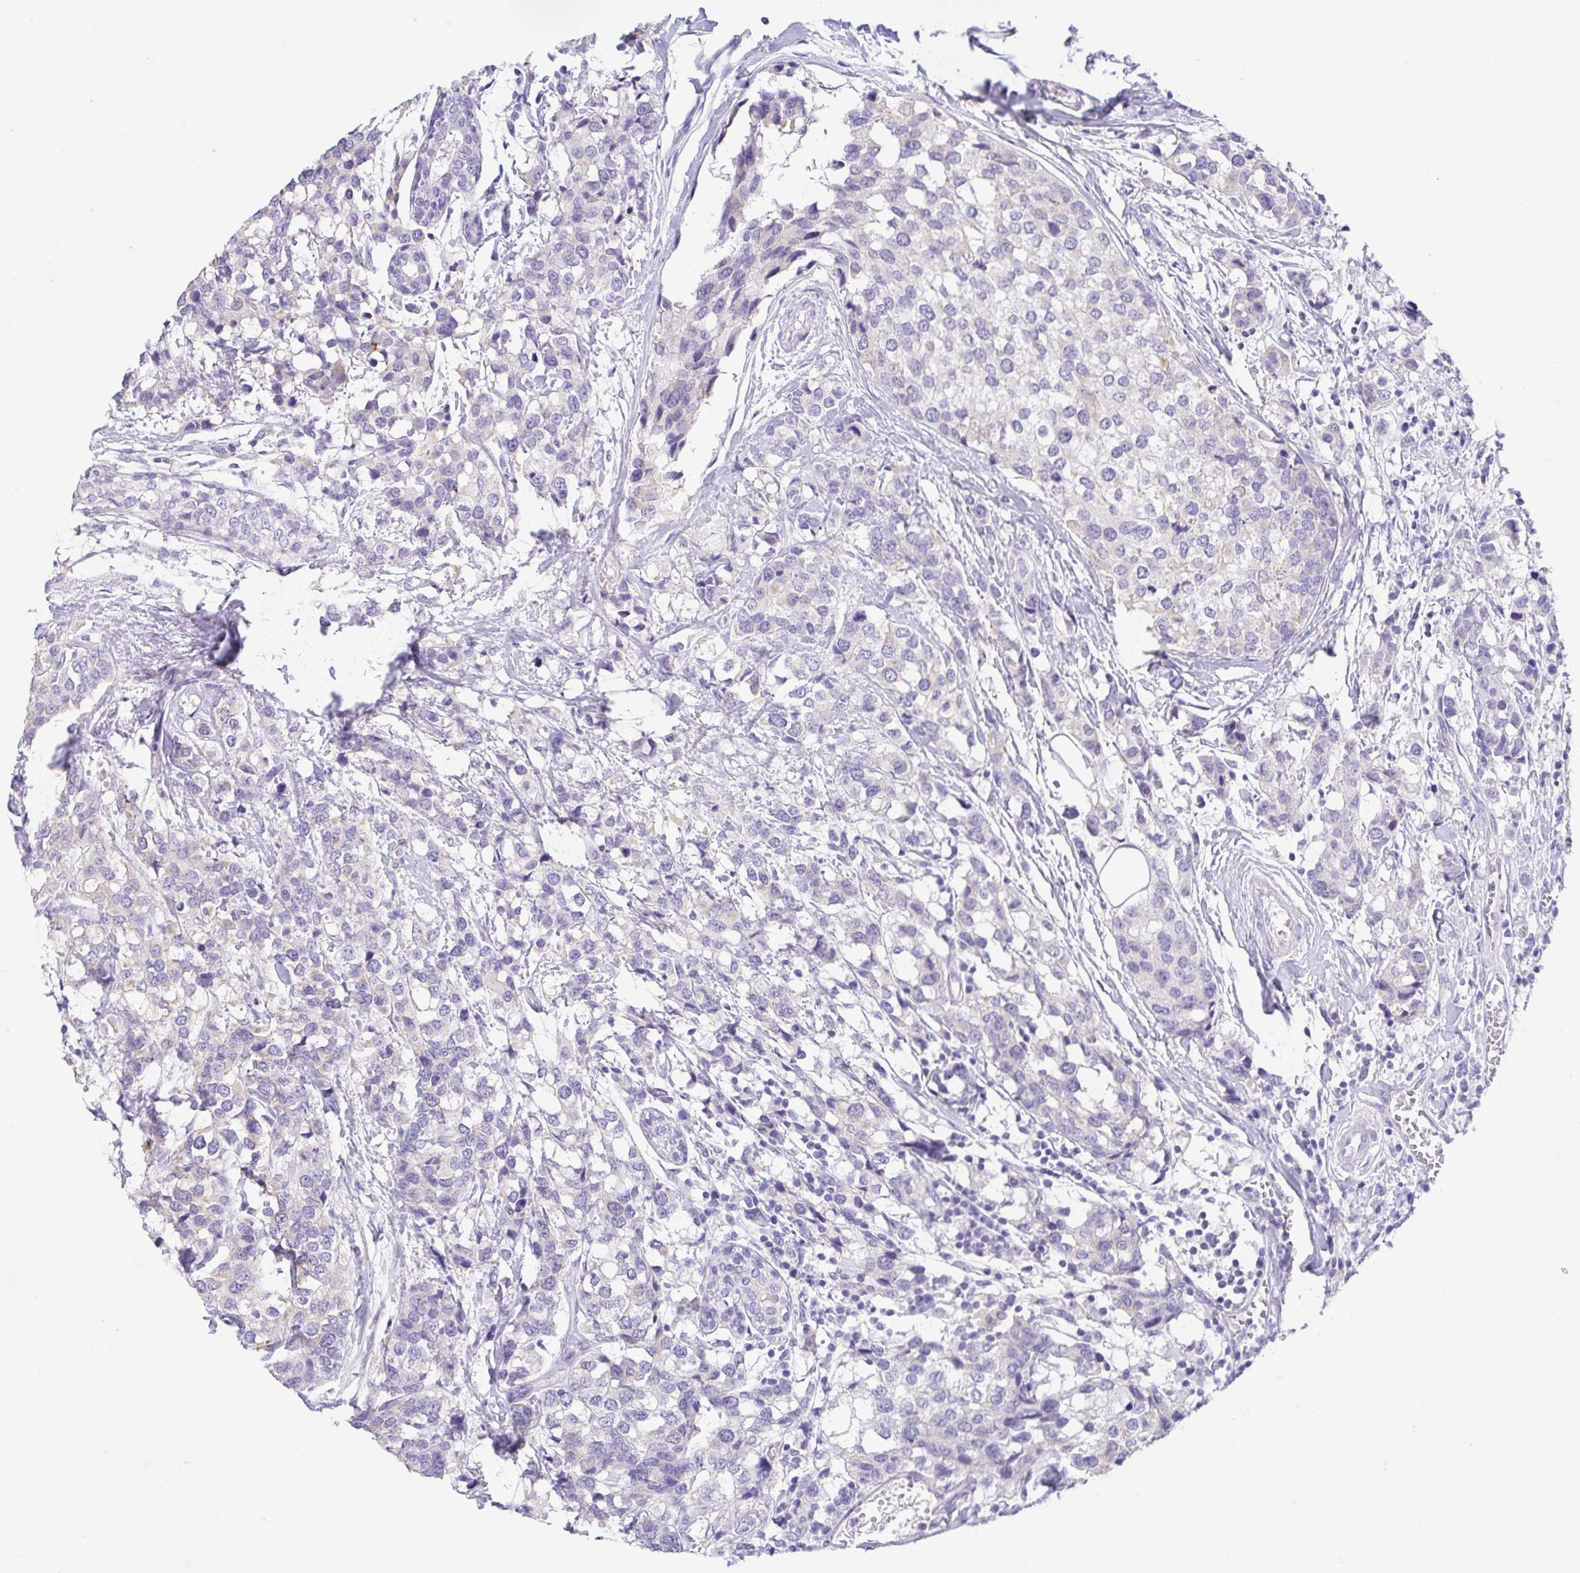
{"staining": {"intensity": "negative", "quantity": "none", "location": "none"}, "tissue": "breast cancer", "cell_type": "Tumor cells", "image_type": "cancer", "snomed": [{"axis": "morphology", "description": "Lobular carcinoma"}, {"axis": "topography", "description": "Breast"}], "caption": "An image of human lobular carcinoma (breast) is negative for staining in tumor cells.", "gene": "FABP3", "patient": {"sex": "female", "age": 59}}